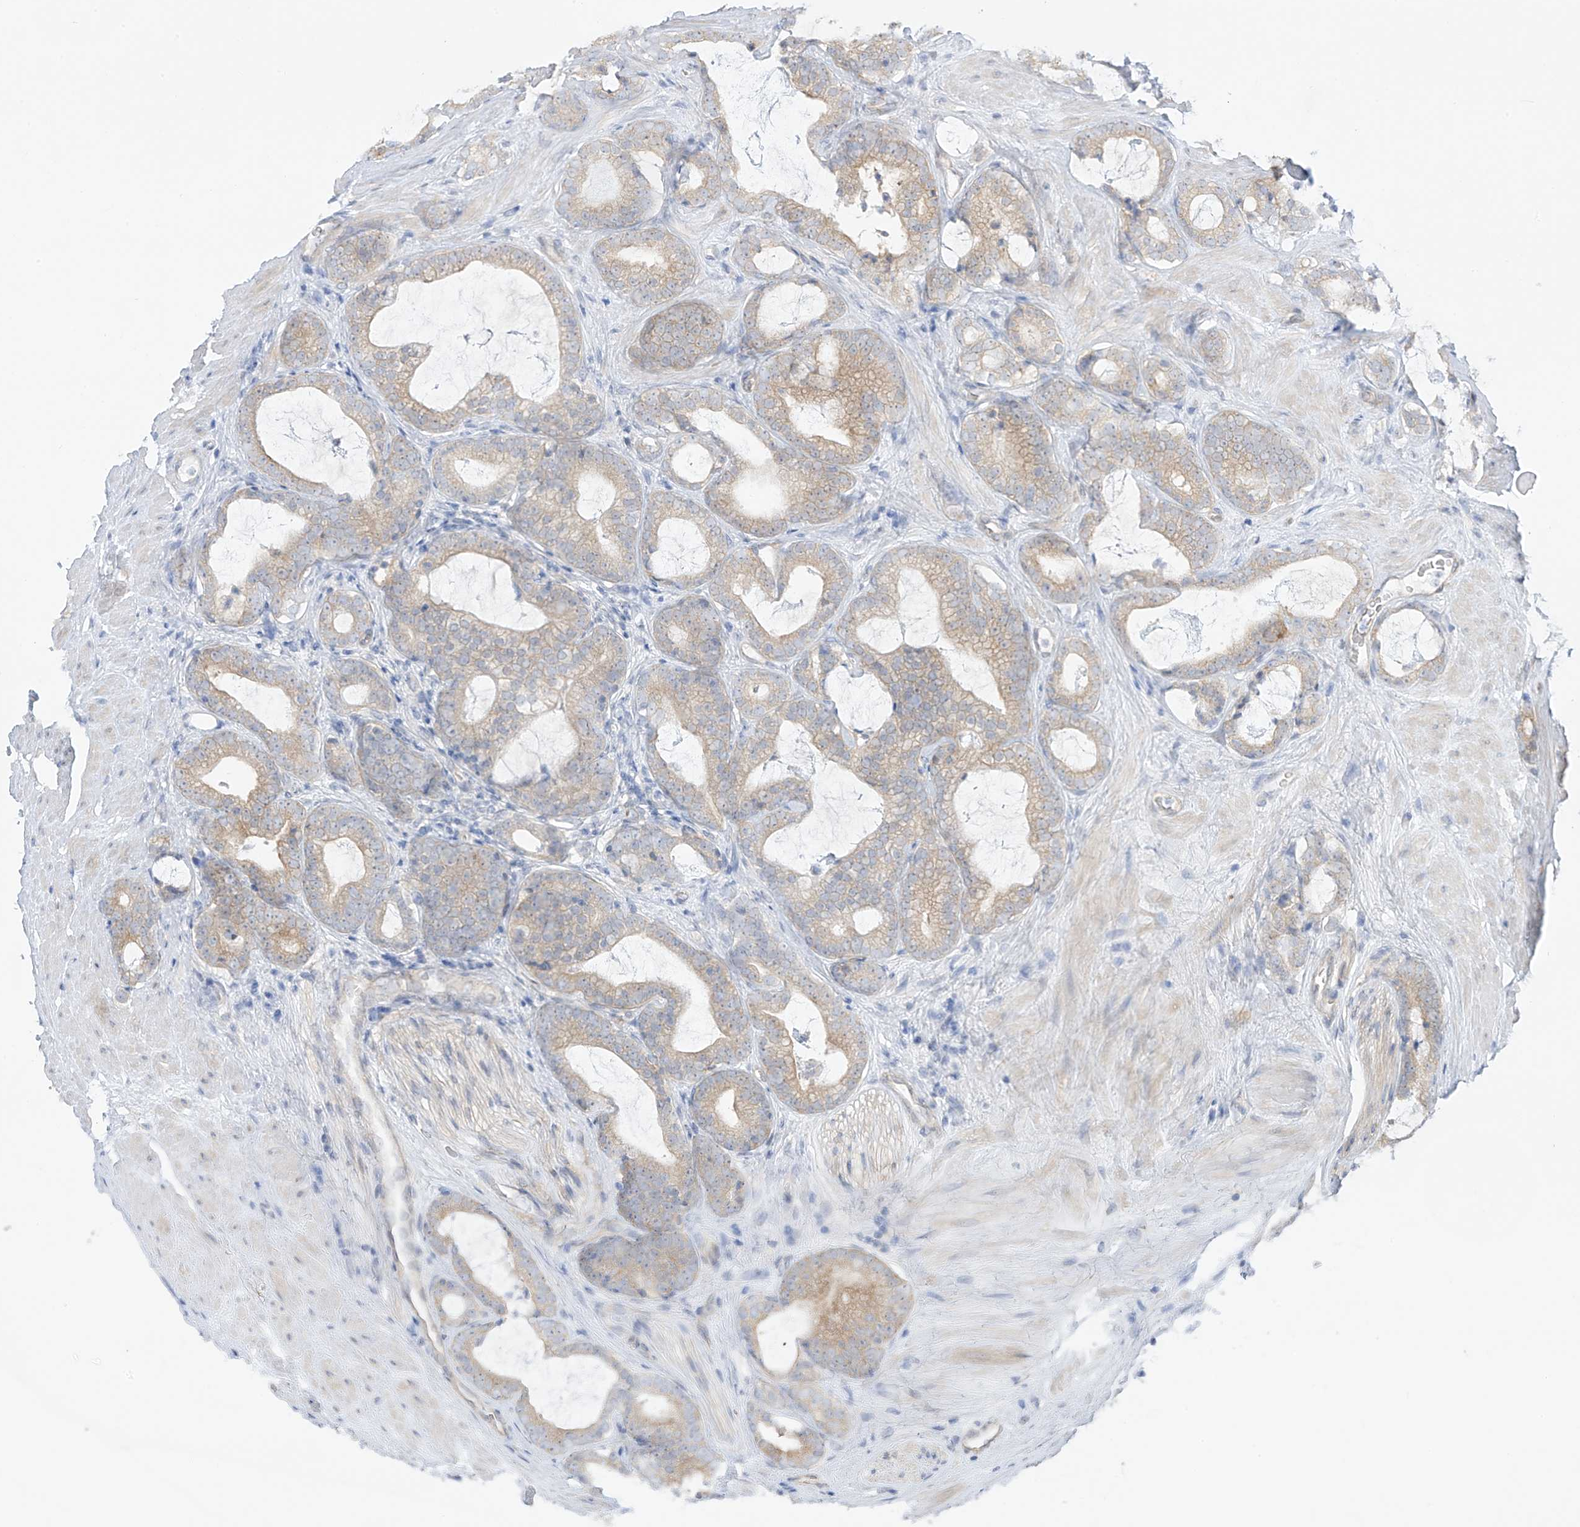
{"staining": {"intensity": "weak", "quantity": ">75%", "location": "cytoplasmic/membranous"}, "tissue": "prostate cancer", "cell_type": "Tumor cells", "image_type": "cancer", "snomed": [{"axis": "morphology", "description": "Adenocarcinoma, High grade"}, {"axis": "topography", "description": "Prostate"}], "caption": "Immunohistochemistry micrograph of neoplastic tissue: prostate cancer (high-grade adenocarcinoma) stained using immunohistochemistry (IHC) exhibits low levels of weak protein expression localized specifically in the cytoplasmic/membranous of tumor cells, appearing as a cytoplasmic/membranous brown color.", "gene": "EIPR1", "patient": {"sex": "male", "age": 63}}